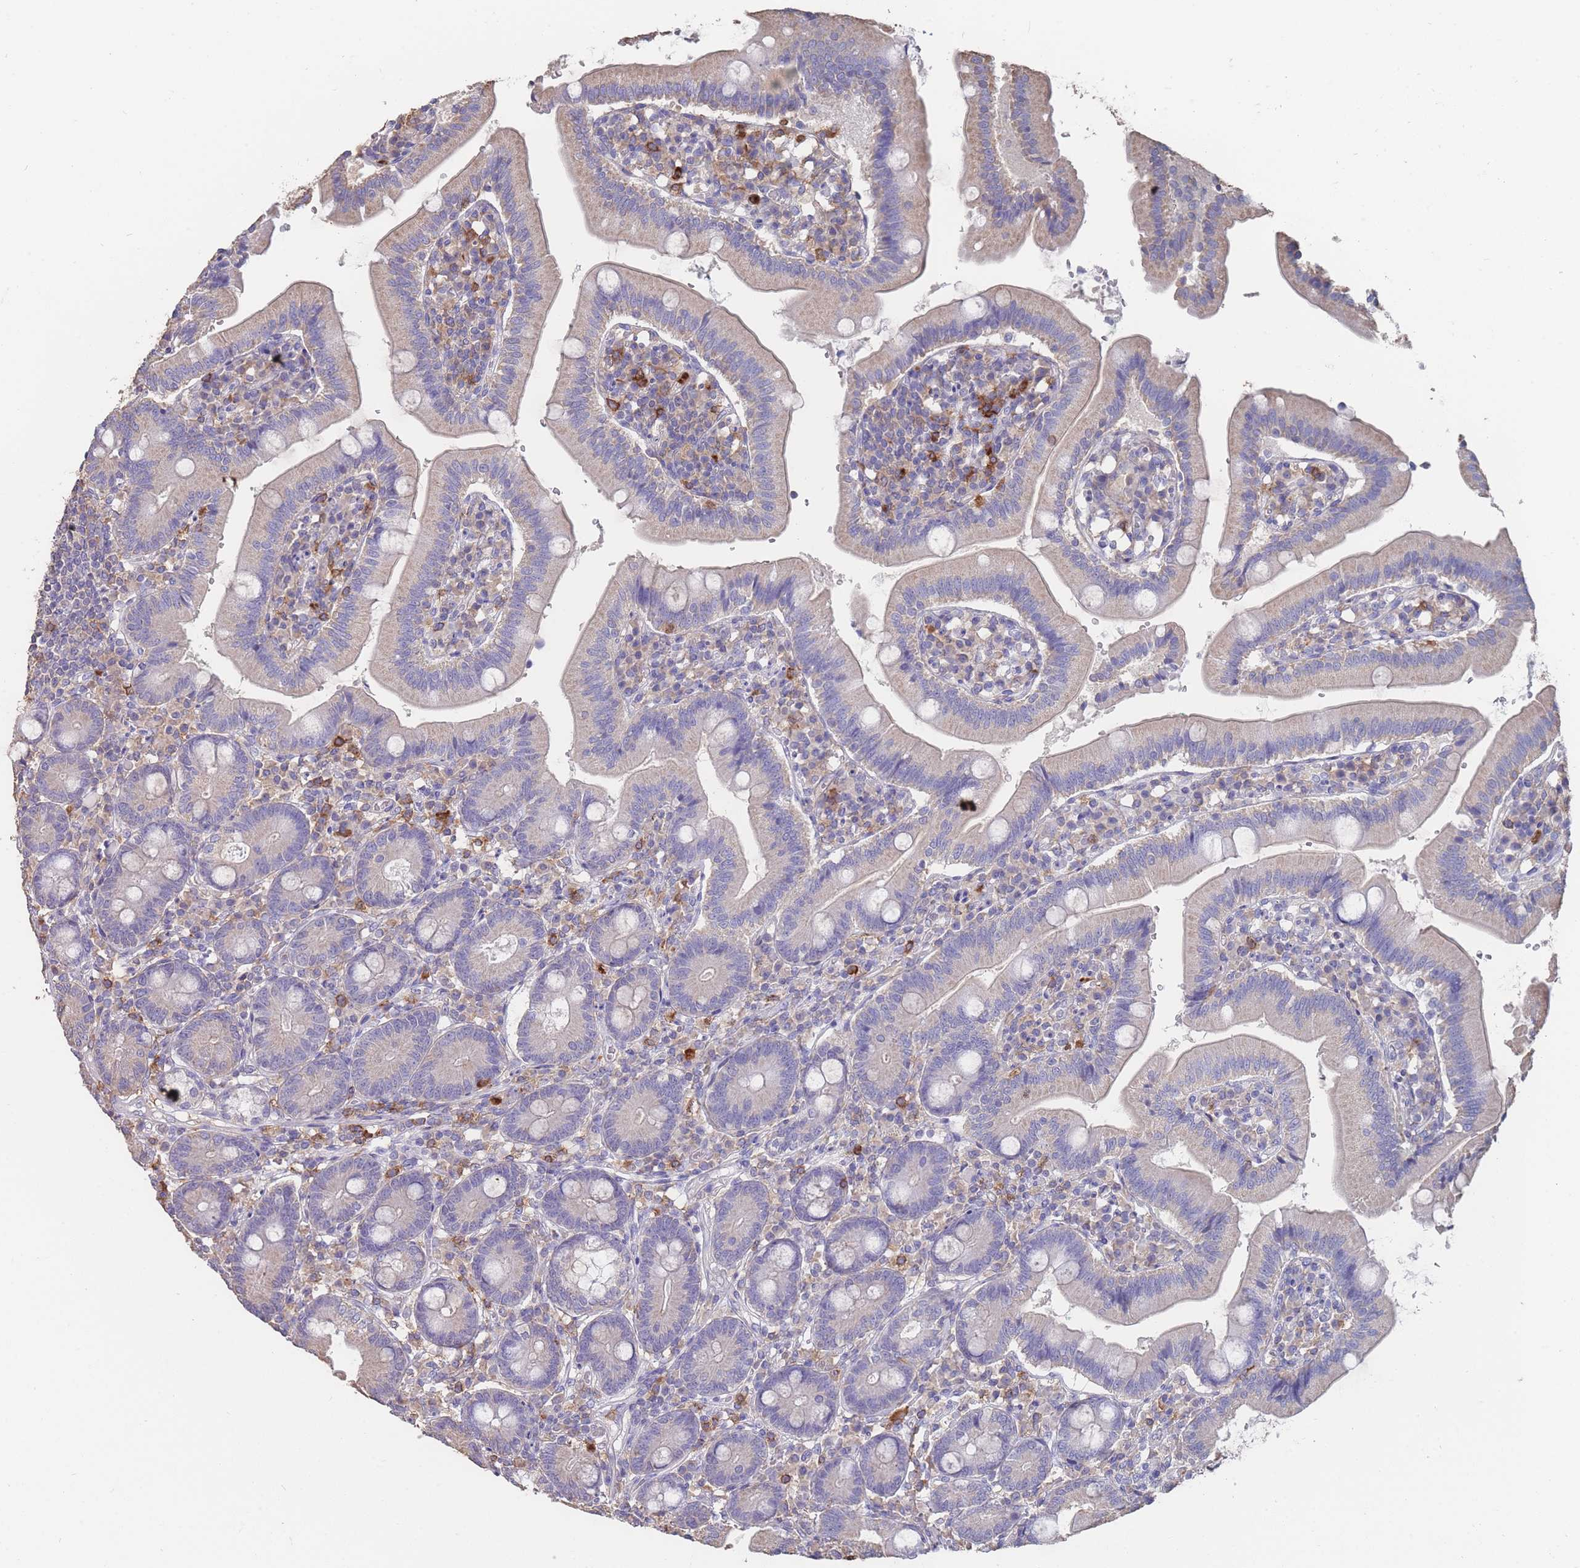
{"staining": {"intensity": "negative", "quantity": "none", "location": "none"}, "tissue": "duodenum", "cell_type": "Glandular cells", "image_type": "normal", "snomed": [{"axis": "morphology", "description": "Normal tissue, NOS"}, {"axis": "topography", "description": "Duodenum"}], "caption": "Normal duodenum was stained to show a protein in brown. There is no significant positivity in glandular cells.", "gene": "CLEC12A", "patient": {"sex": "female", "age": 67}}